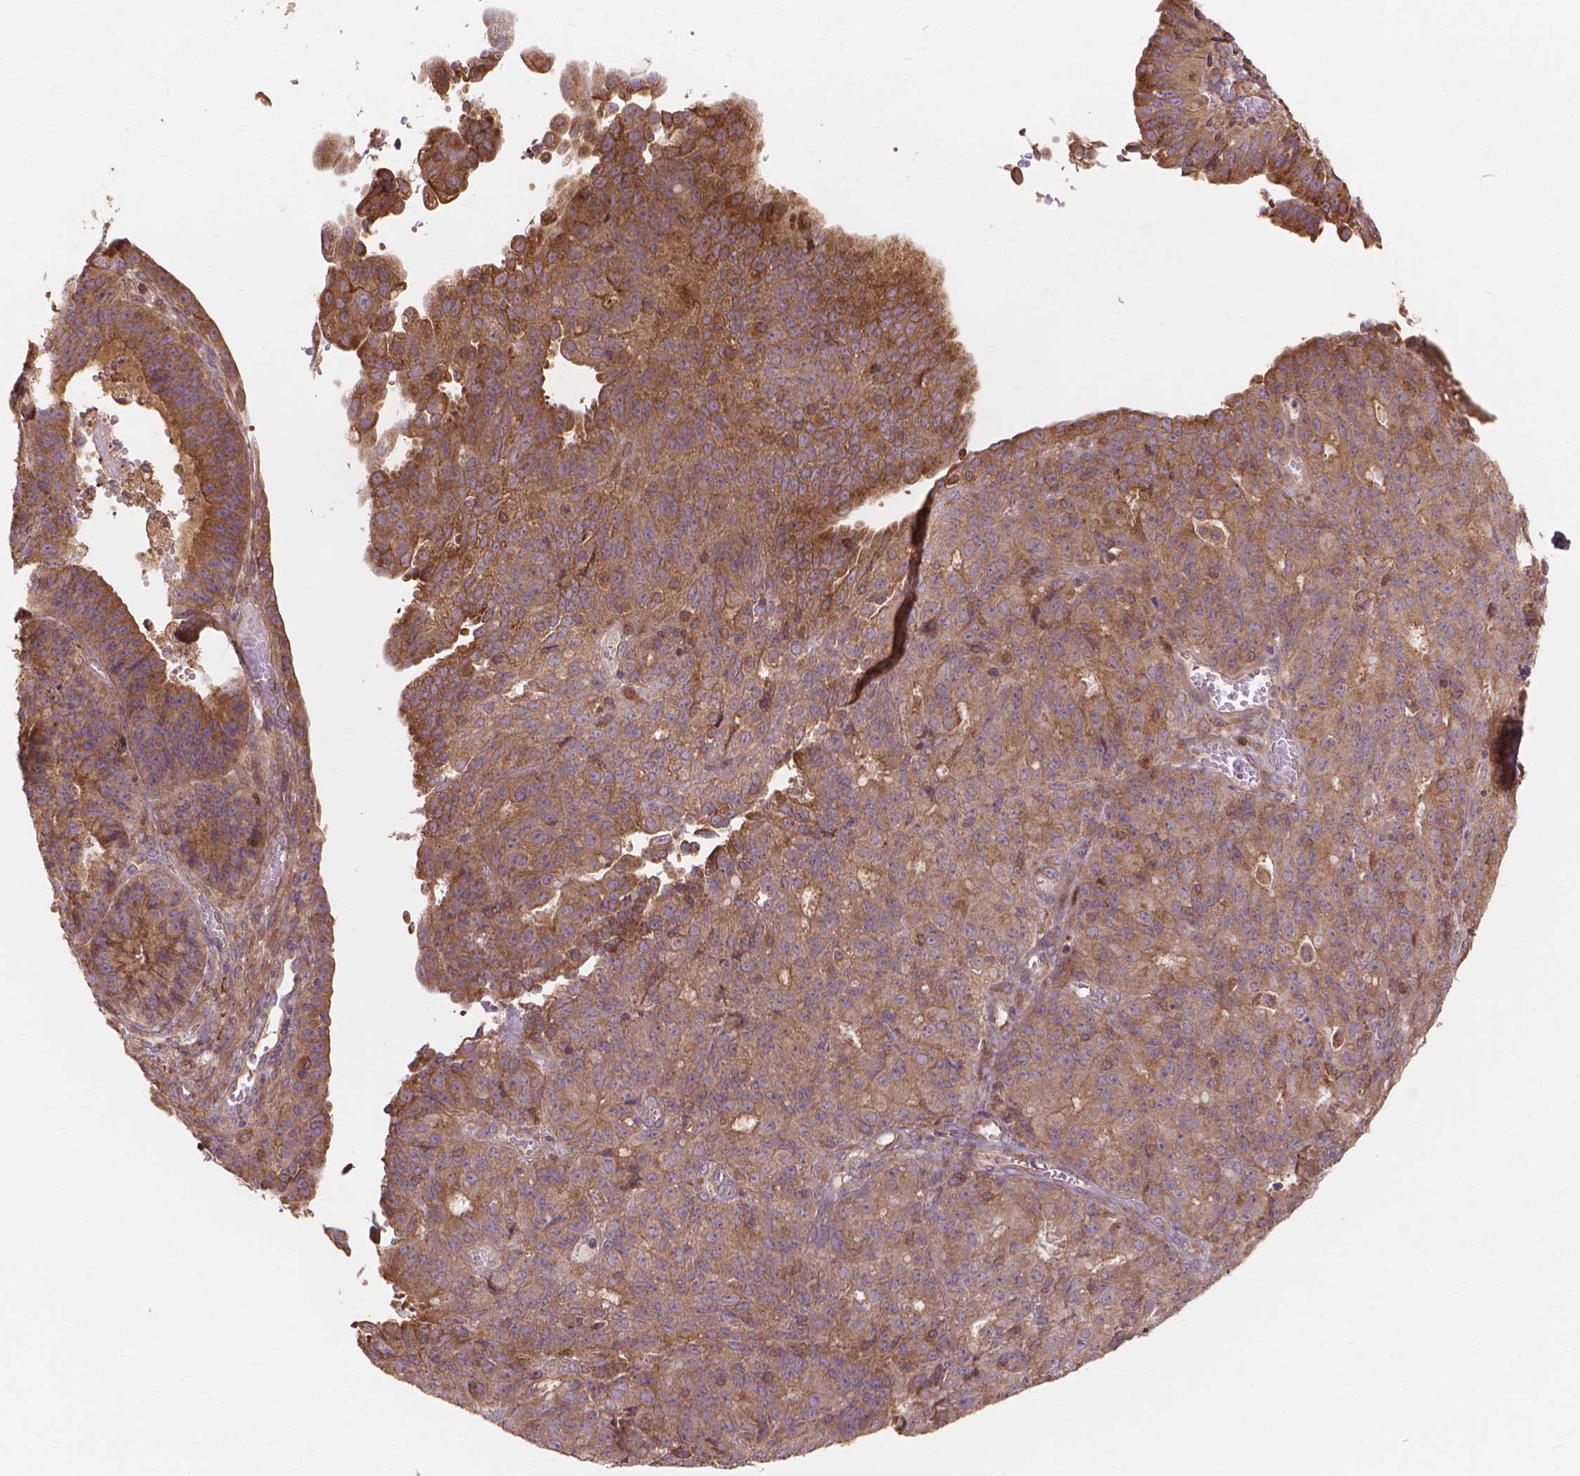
{"staining": {"intensity": "moderate", "quantity": ">75%", "location": "cytoplasmic/membranous"}, "tissue": "ovarian cancer", "cell_type": "Tumor cells", "image_type": "cancer", "snomed": [{"axis": "morphology", "description": "Carcinoma, endometroid"}, {"axis": "topography", "description": "Ovary"}], "caption": "Endometroid carcinoma (ovarian) stained for a protein displays moderate cytoplasmic/membranous positivity in tumor cells.", "gene": "TAB2", "patient": {"sex": "female", "age": 42}}